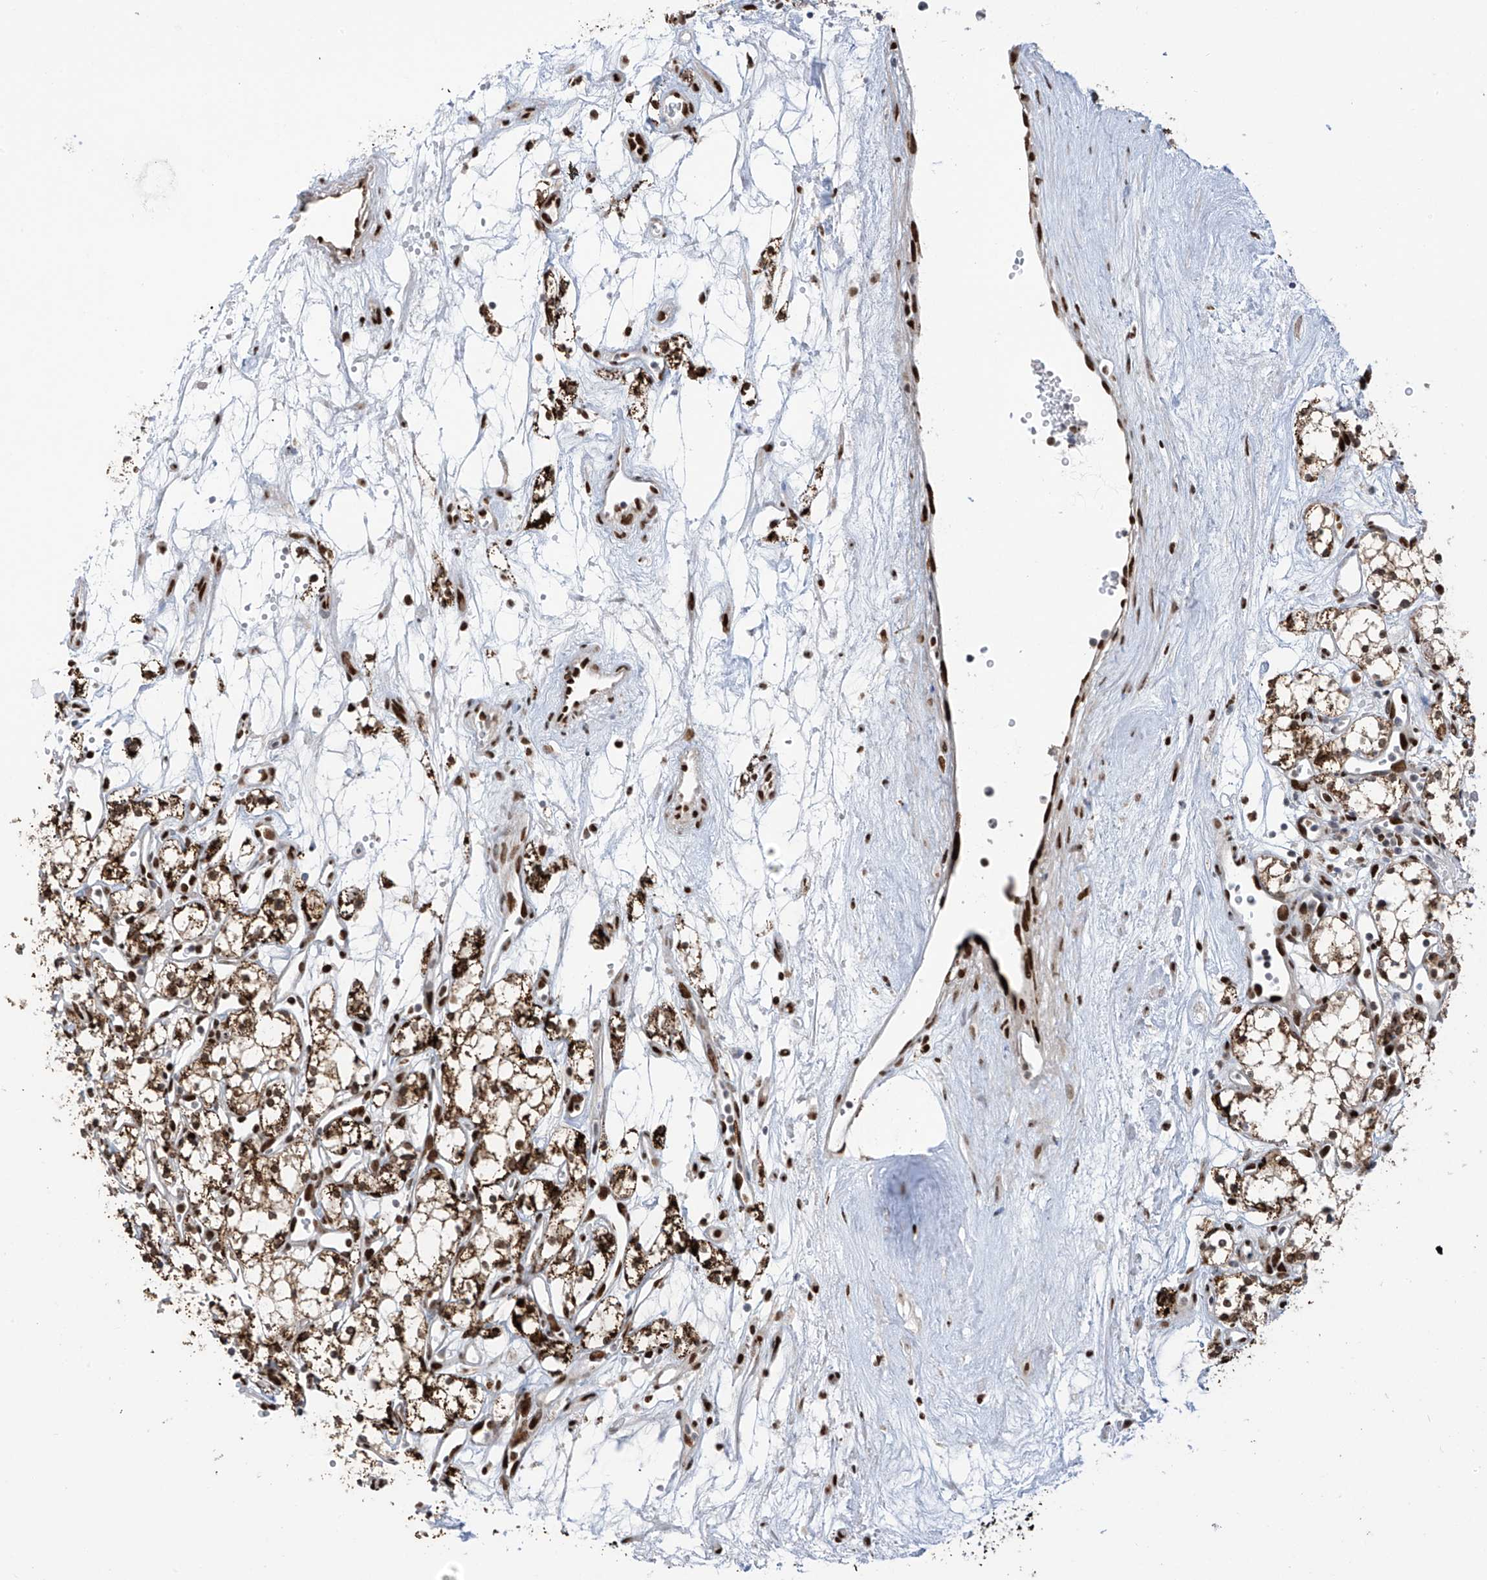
{"staining": {"intensity": "strong", "quantity": ">75%", "location": "cytoplasmic/membranous,nuclear"}, "tissue": "renal cancer", "cell_type": "Tumor cells", "image_type": "cancer", "snomed": [{"axis": "morphology", "description": "Adenocarcinoma, NOS"}, {"axis": "topography", "description": "Kidney"}], "caption": "The image displays staining of renal cancer, revealing strong cytoplasmic/membranous and nuclear protein positivity (brown color) within tumor cells.", "gene": "PM20D2", "patient": {"sex": "male", "age": 59}}